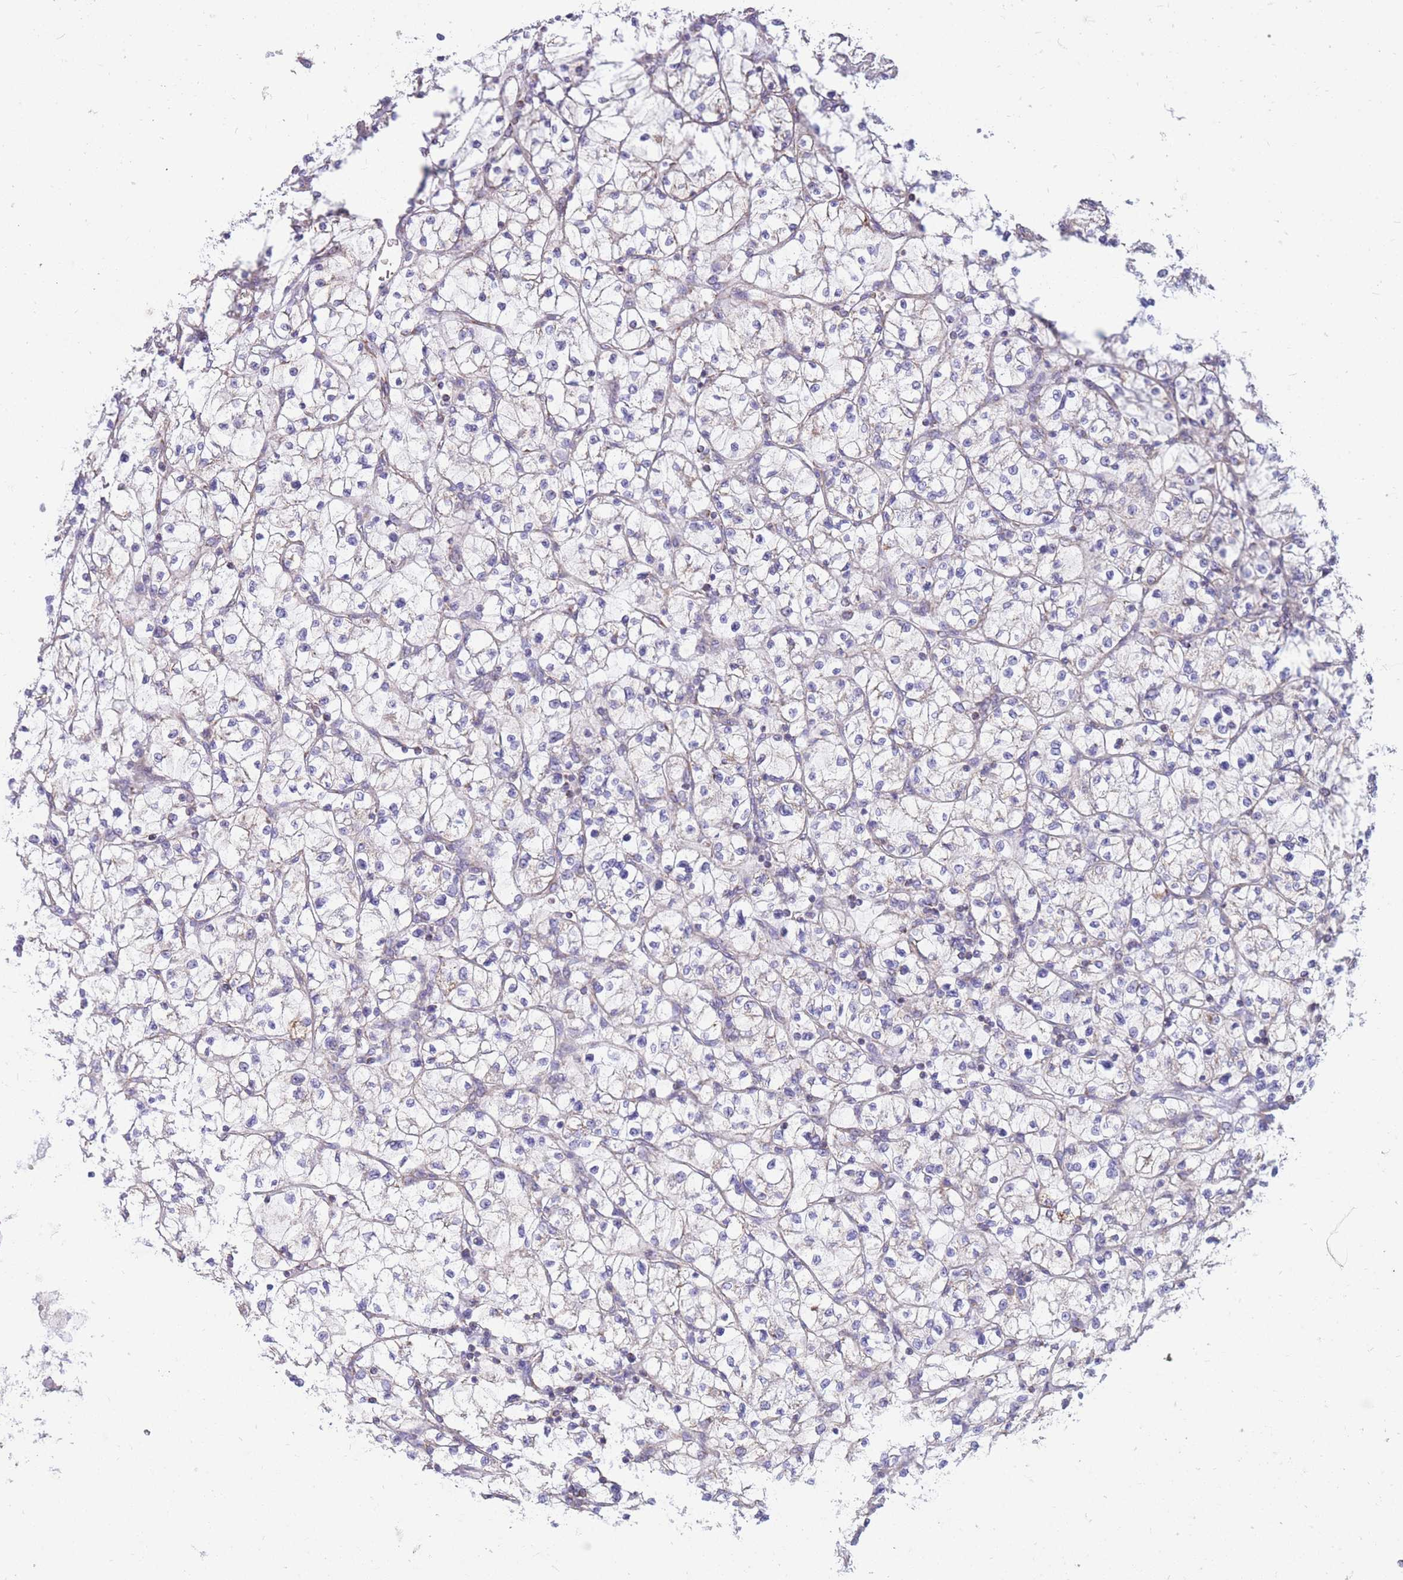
{"staining": {"intensity": "negative", "quantity": "none", "location": "none"}, "tissue": "renal cancer", "cell_type": "Tumor cells", "image_type": "cancer", "snomed": [{"axis": "morphology", "description": "Adenocarcinoma, NOS"}, {"axis": "topography", "description": "Kidney"}], "caption": "Image shows no protein expression in tumor cells of renal cancer tissue.", "gene": "PCSK1", "patient": {"sex": "female", "age": 64}}